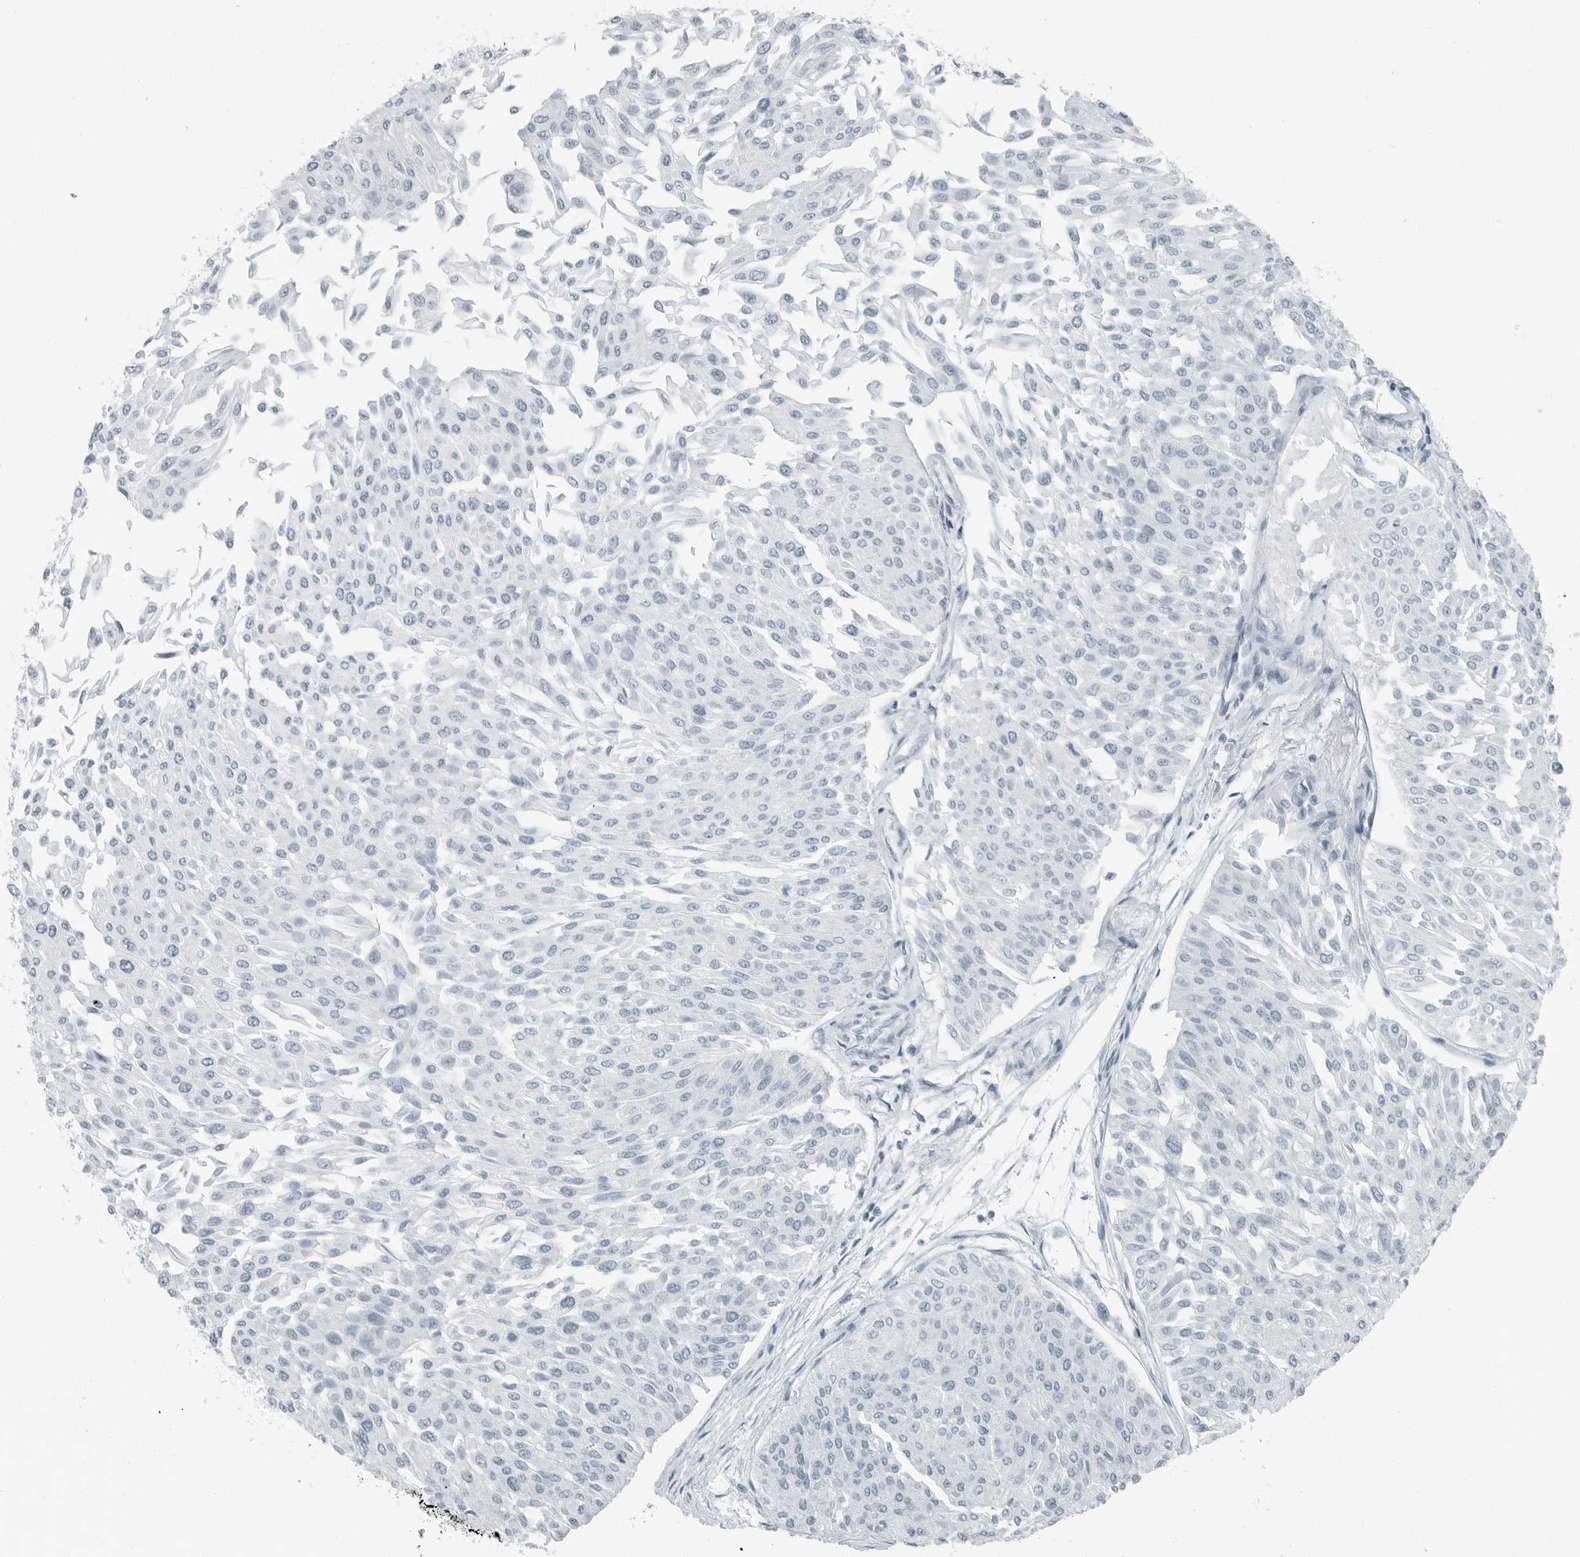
{"staining": {"intensity": "negative", "quantity": "none", "location": "none"}, "tissue": "urothelial cancer", "cell_type": "Tumor cells", "image_type": "cancer", "snomed": [{"axis": "morphology", "description": "Urothelial carcinoma, Low grade"}, {"axis": "topography", "description": "Urinary bladder"}], "caption": "An immunohistochemistry (IHC) histopathology image of urothelial cancer is shown. There is no staining in tumor cells of urothelial cancer.", "gene": "FABP6", "patient": {"sex": "male", "age": 67}}